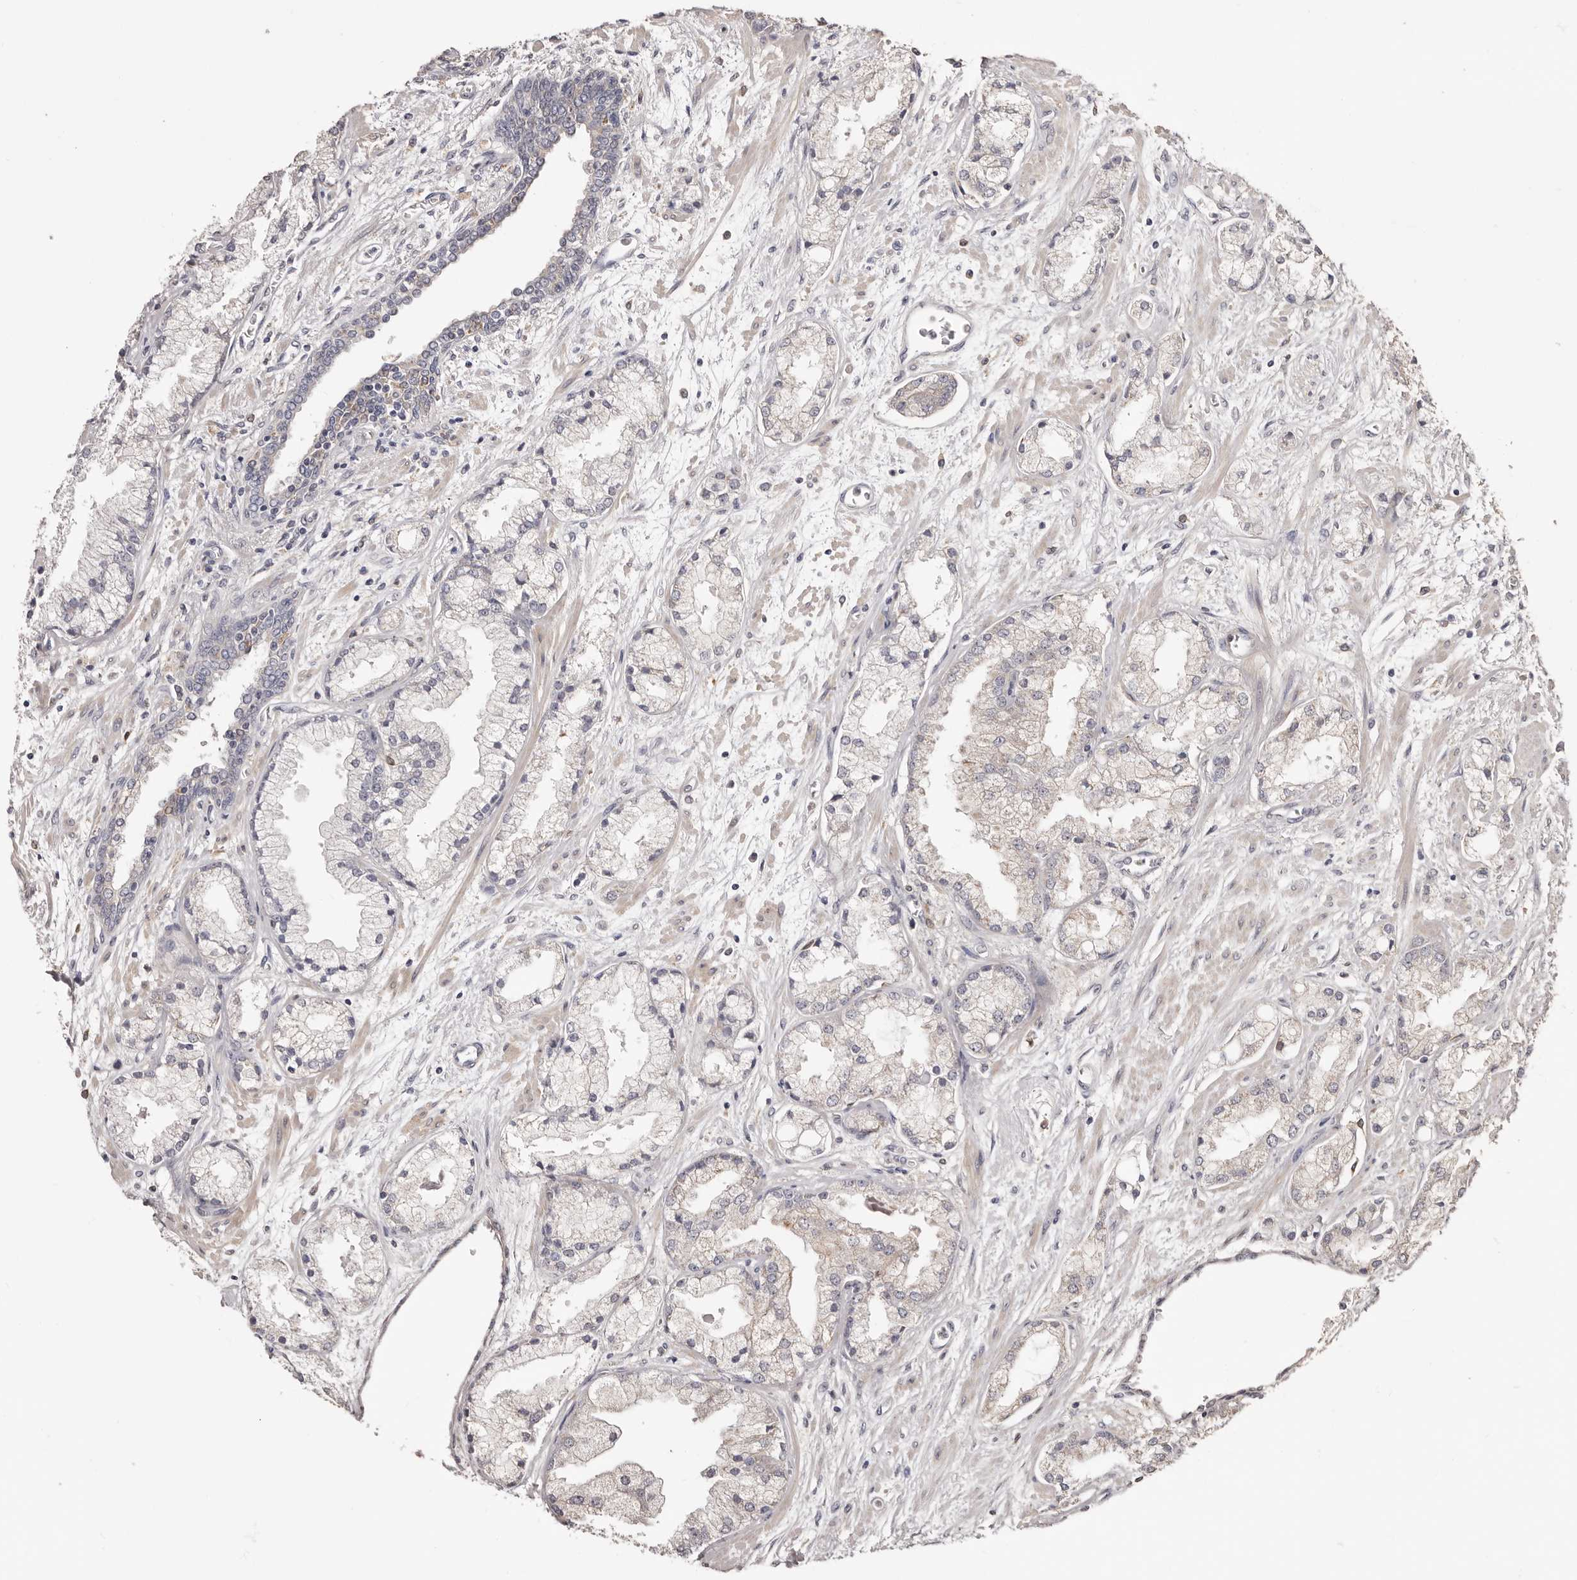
{"staining": {"intensity": "negative", "quantity": "none", "location": "none"}, "tissue": "prostate cancer", "cell_type": "Tumor cells", "image_type": "cancer", "snomed": [{"axis": "morphology", "description": "Adenocarcinoma, High grade"}, {"axis": "topography", "description": "Prostate"}], "caption": "Immunohistochemical staining of prostate cancer demonstrates no significant positivity in tumor cells.", "gene": "ZCCHC7", "patient": {"sex": "male", "age": 50}}